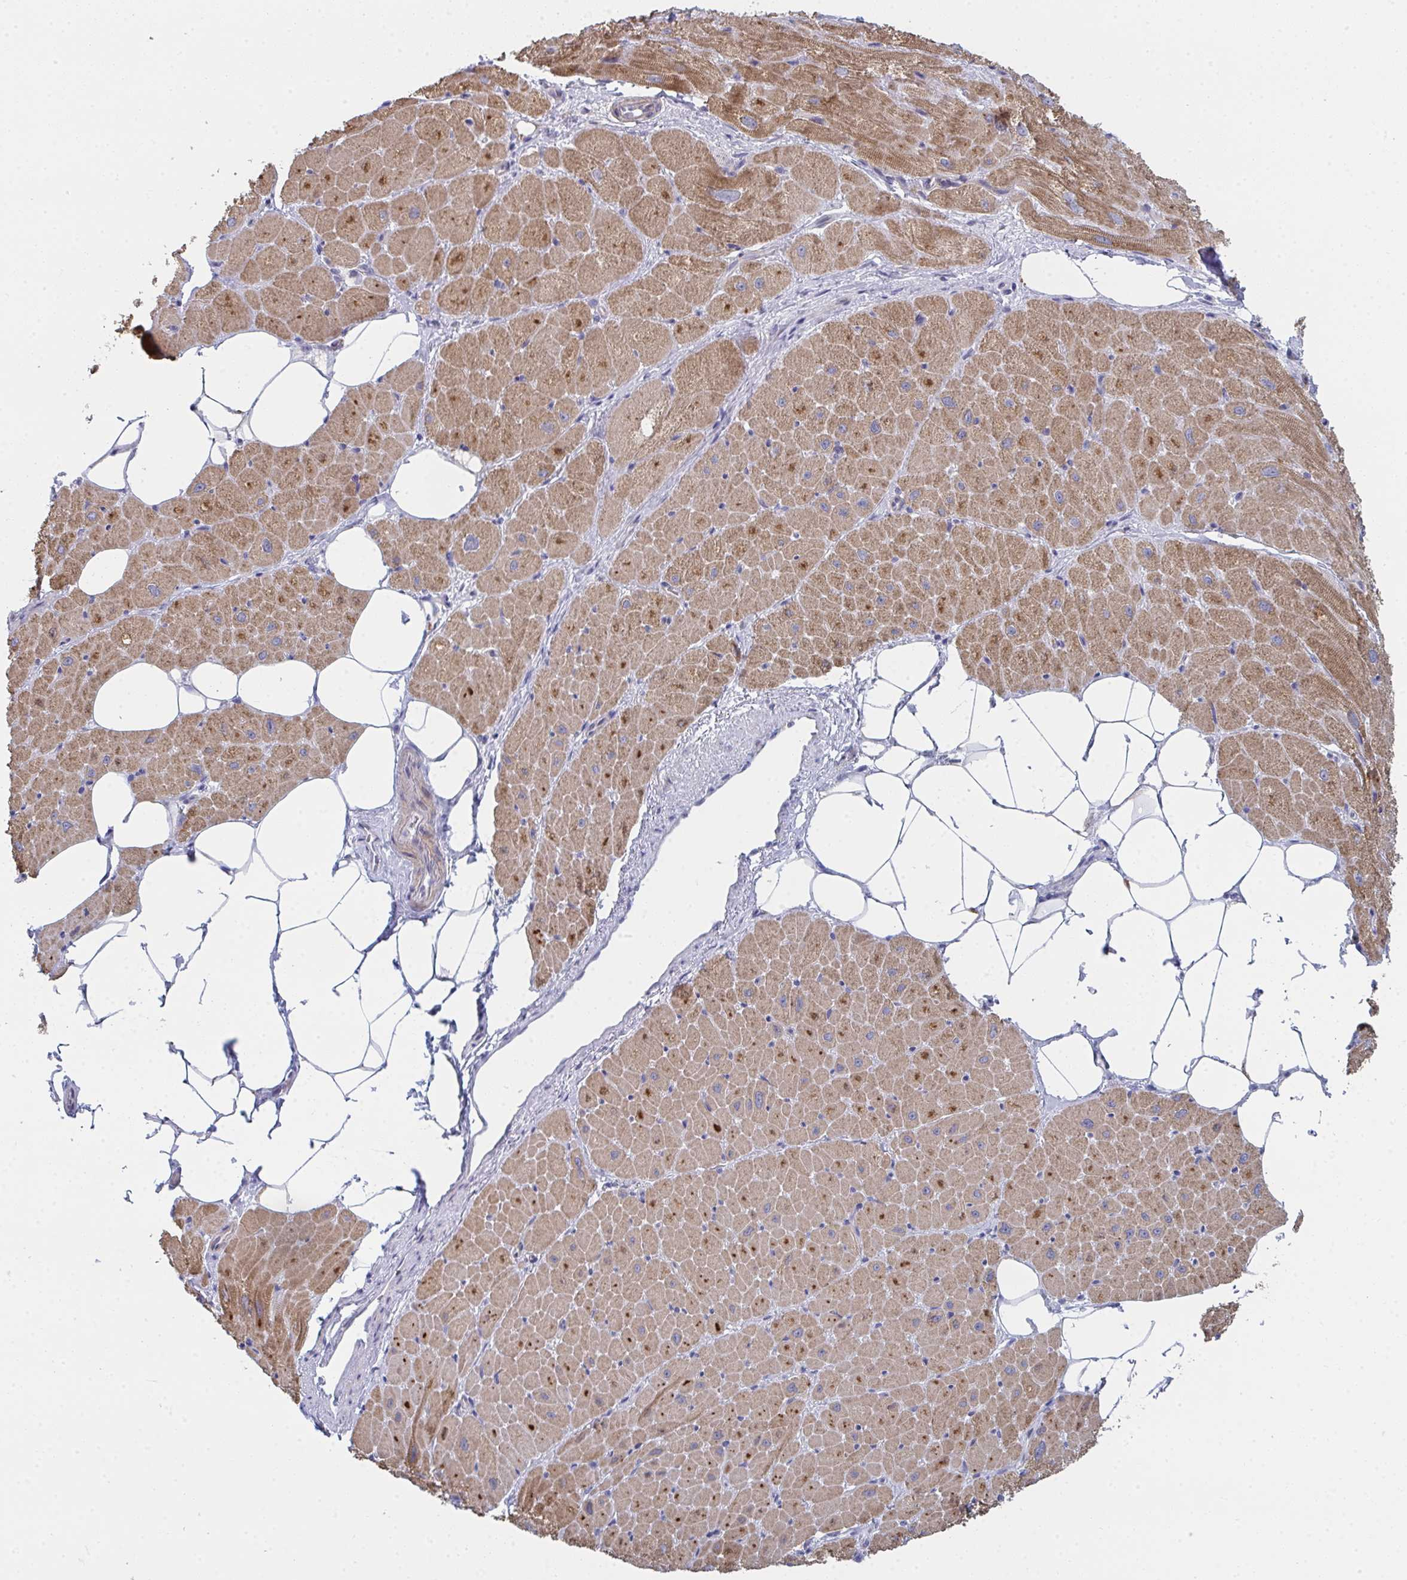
{"staining": {"intensity": "strong", "quantity": ">75%", "location": "cytoplasmic/membranous"}, "tissue": "heart muscle", "cell_type": "Cardiomyocytes", "image_type": "normal", "snomed": [{"axis": "morphology", "description": "Normal tissue, NOS"}, {"axis": "topography", "description": "Heart"}], "caption": "Immunohistochemical staining of unremarkable human heart muscle shows high levels of strong cytoplasmic/membranous expression in approximately >75% of cardiomyocytes.", "gene": "VWDE", "patient": {"sex": "male", "age": 62}}